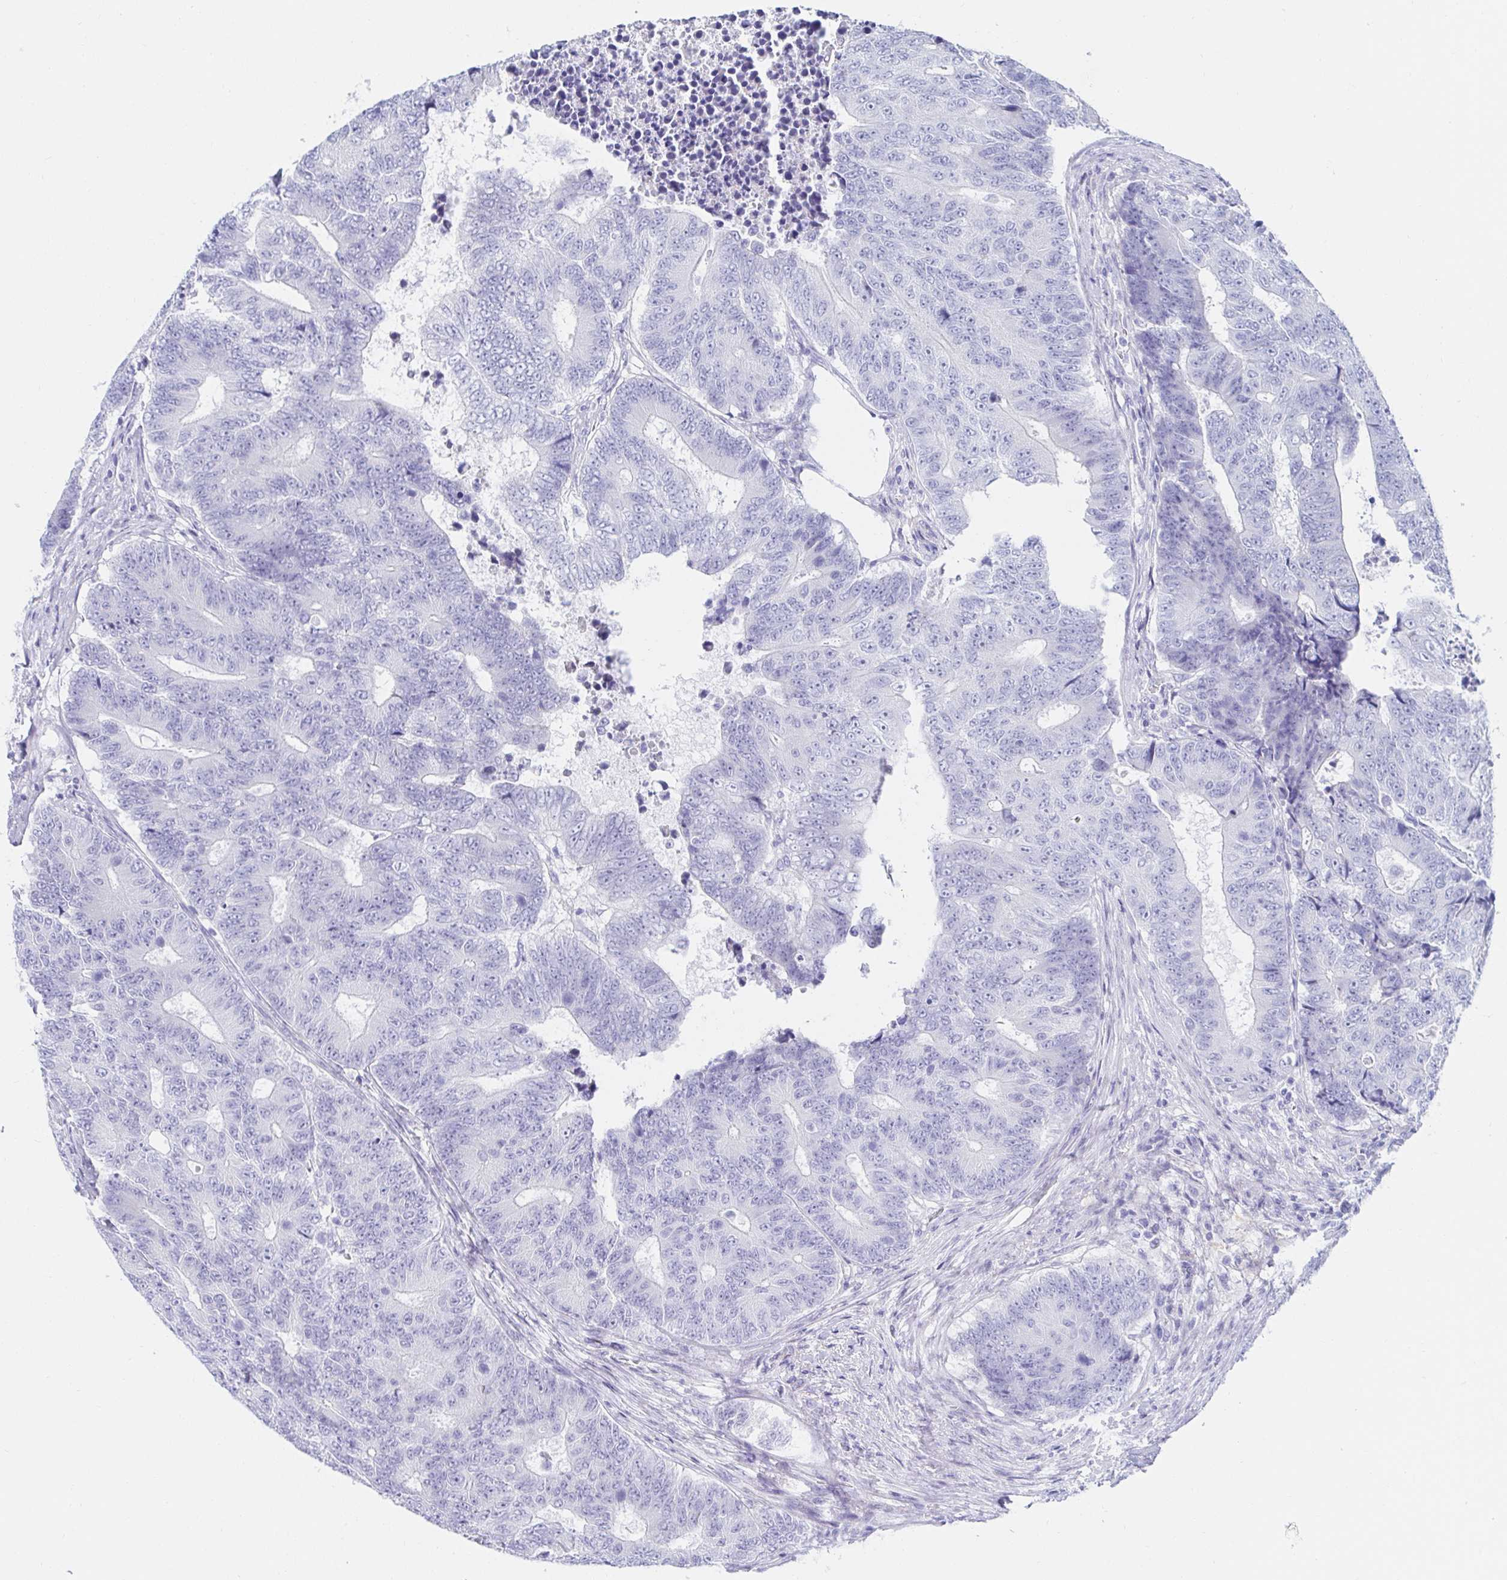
{"staining": {"intensity": "negative", "quantity": "none", "location": "none"}, "tissue": "colorectal cancer", "cell_type": "Tumor cells", "image_type": "cancer", "snomed": [{"axis": "morphology", "description": "Adenocarcinoma, NOS"}, {"axis": "topography", "description": "Colon"}], "caption": "DAB immunohistochemical staining of human adenocarcinoma (colorectal) shows no significant staining in tumor cells.", "gene": "C4orf17", "patient": {"sex": "female", "age": 48}}